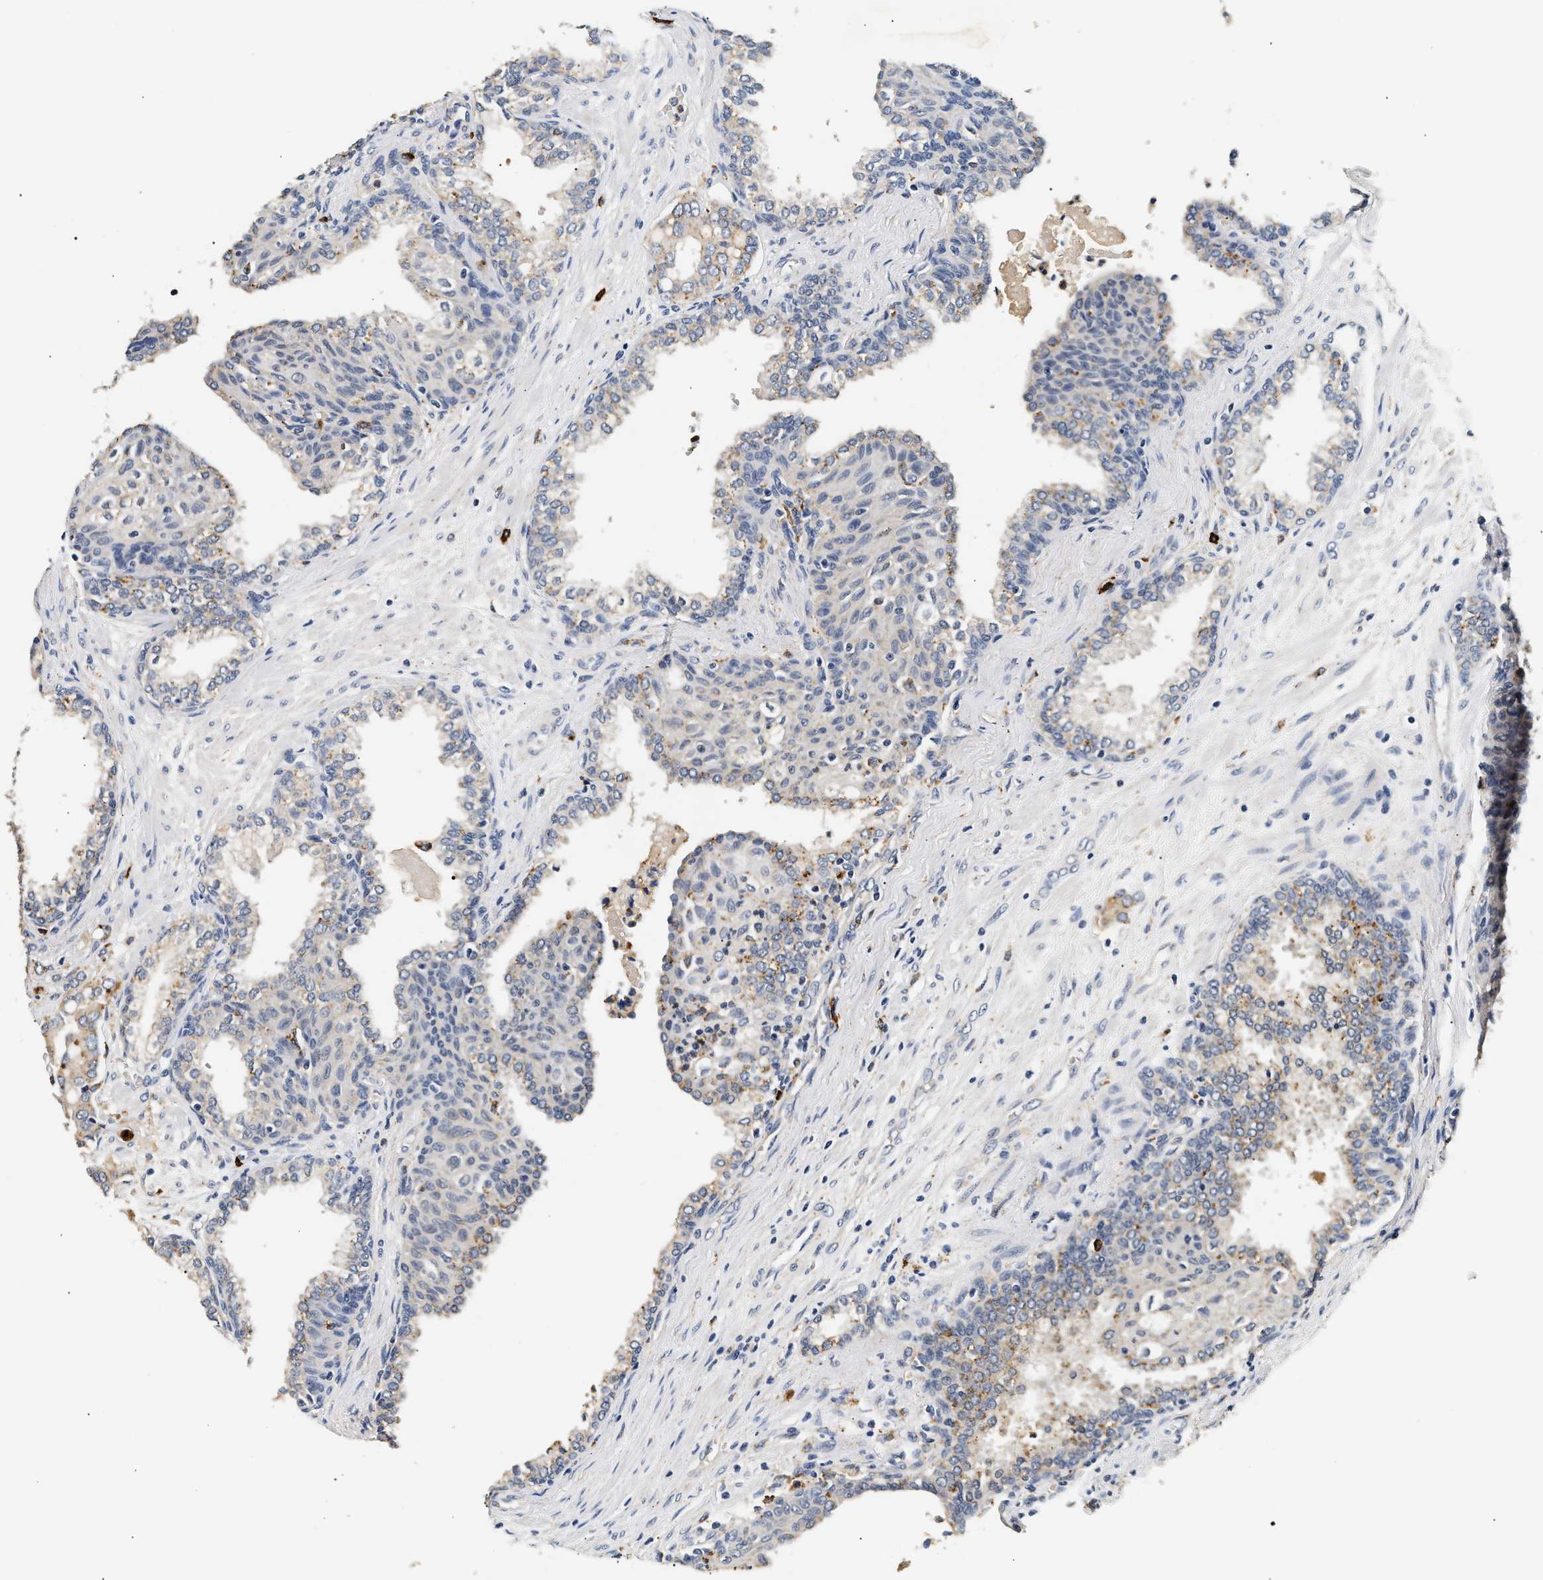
{"staining": {"intensity": "weak", "quantity": "25%-75%", "location": "cytoplasmic/membranous"}, "tissue": "prostate cancer", "cell_type": "Tumor cells", "image_type": "cancer", "snomed": [{"axis": "morphology", "description": "Adenocarcinoma, High grade"}, {"axis": "topography", "description": "Prostate"}], "caption": "Immunohistochemical staining of human prostate cancer (high-grade adenocarcinoma) displays low levels of weak cytoplasmic/membranous staining in approximately 25%-75% of tumor cells.", "gene": "SMU1", "patient": {"sex": "male", "age": 52}}